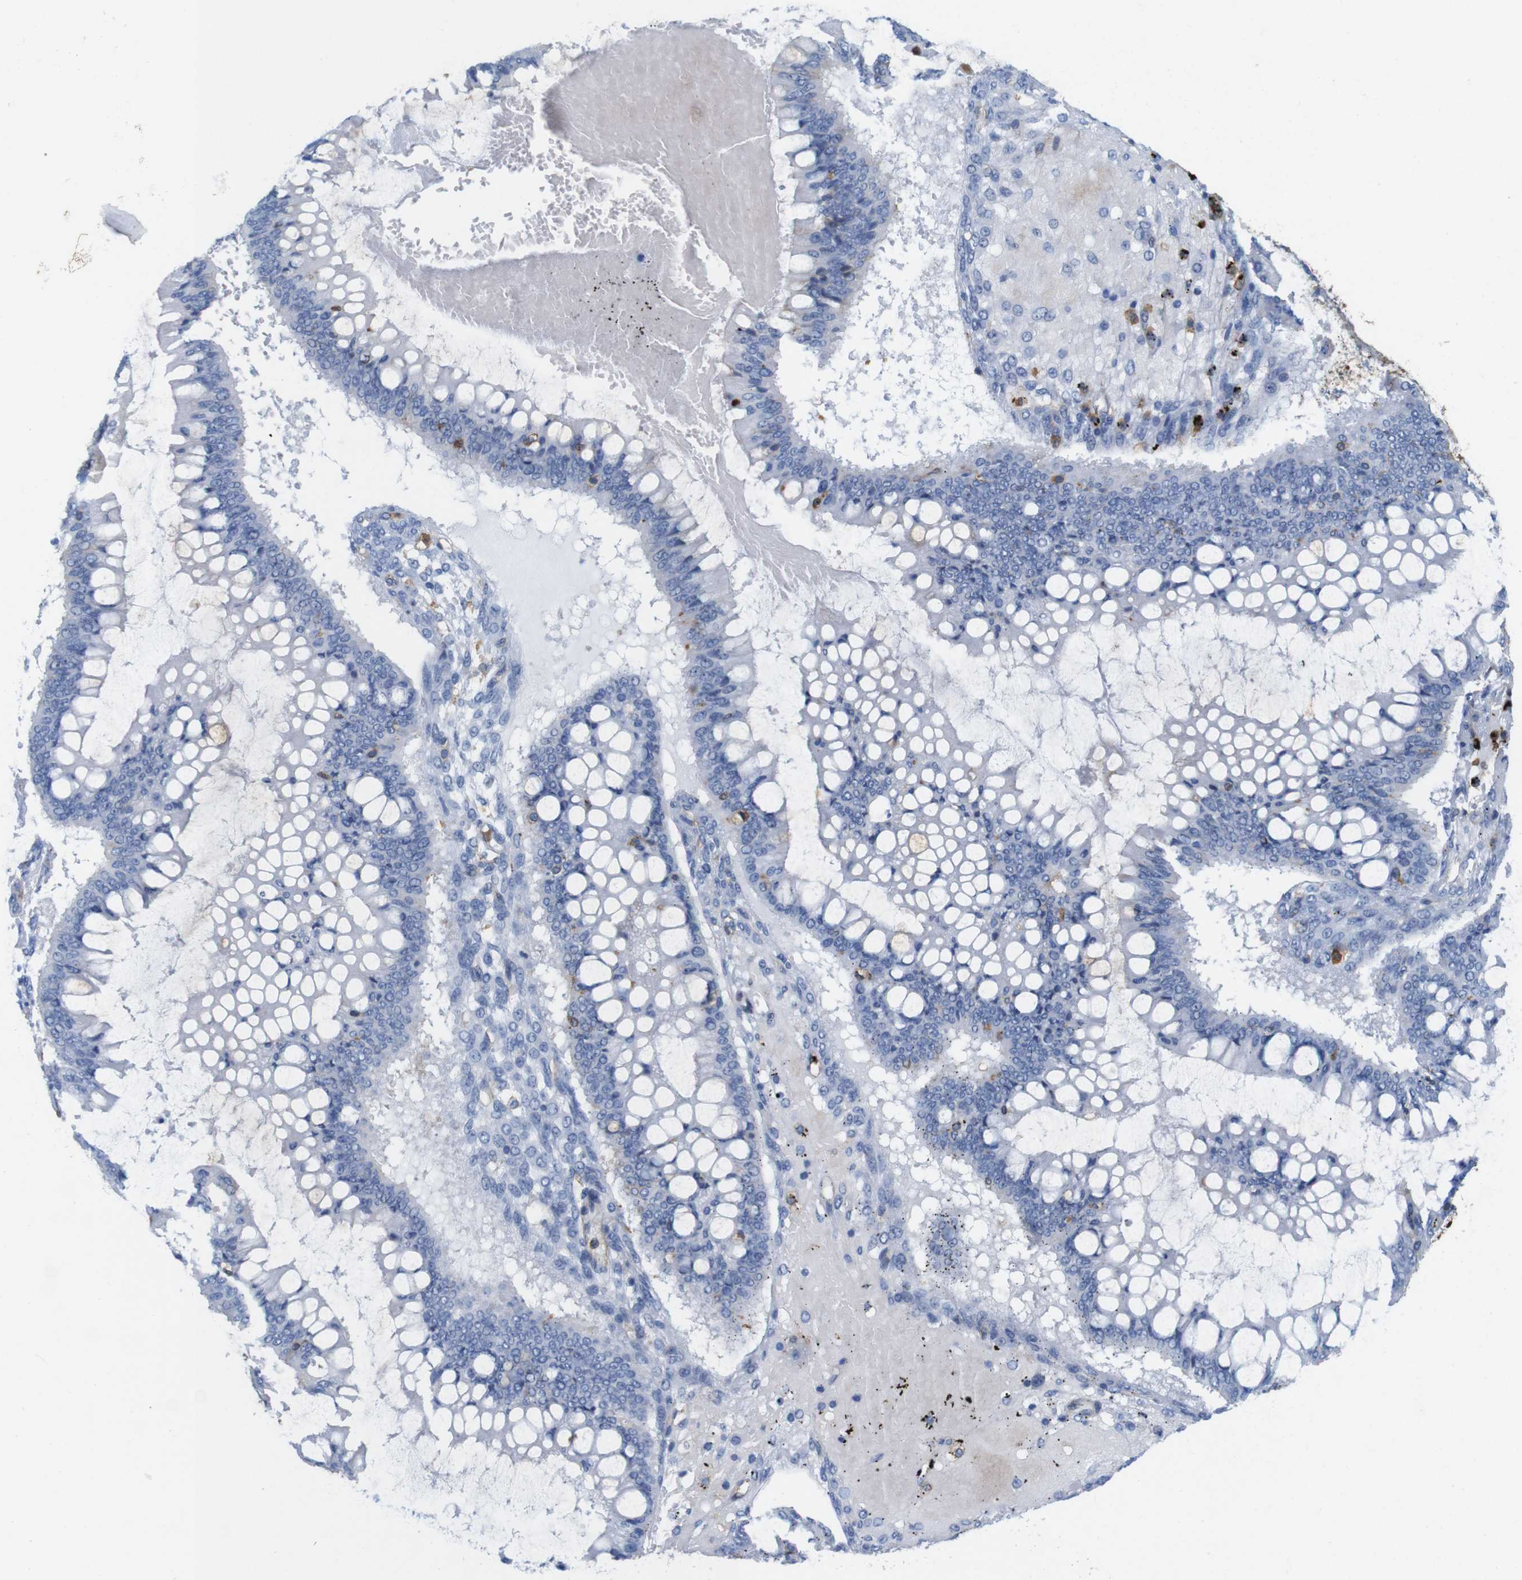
{"staining": {"intensity": "negative", "quantity": "none", "location": "none"}, "tissue": "ovarian cancer", "cell_type": "Tumor cells", "image_type": "cancer", "snomed": [{"axis": "morphology", "description": "Cystadenocarcinoma, mucinous, NOS"}, {"axis": "topography", "description": "Ovary"}], "caption": "IHC image of neoplastic tissue: ovarian cancer stained with DAB (3,3'-diaminobenzidine) demonstrates no significant protein positivity in tumor cells.", "gene": "ANXA1", "patient": {"sex": "female", "age": 73}}